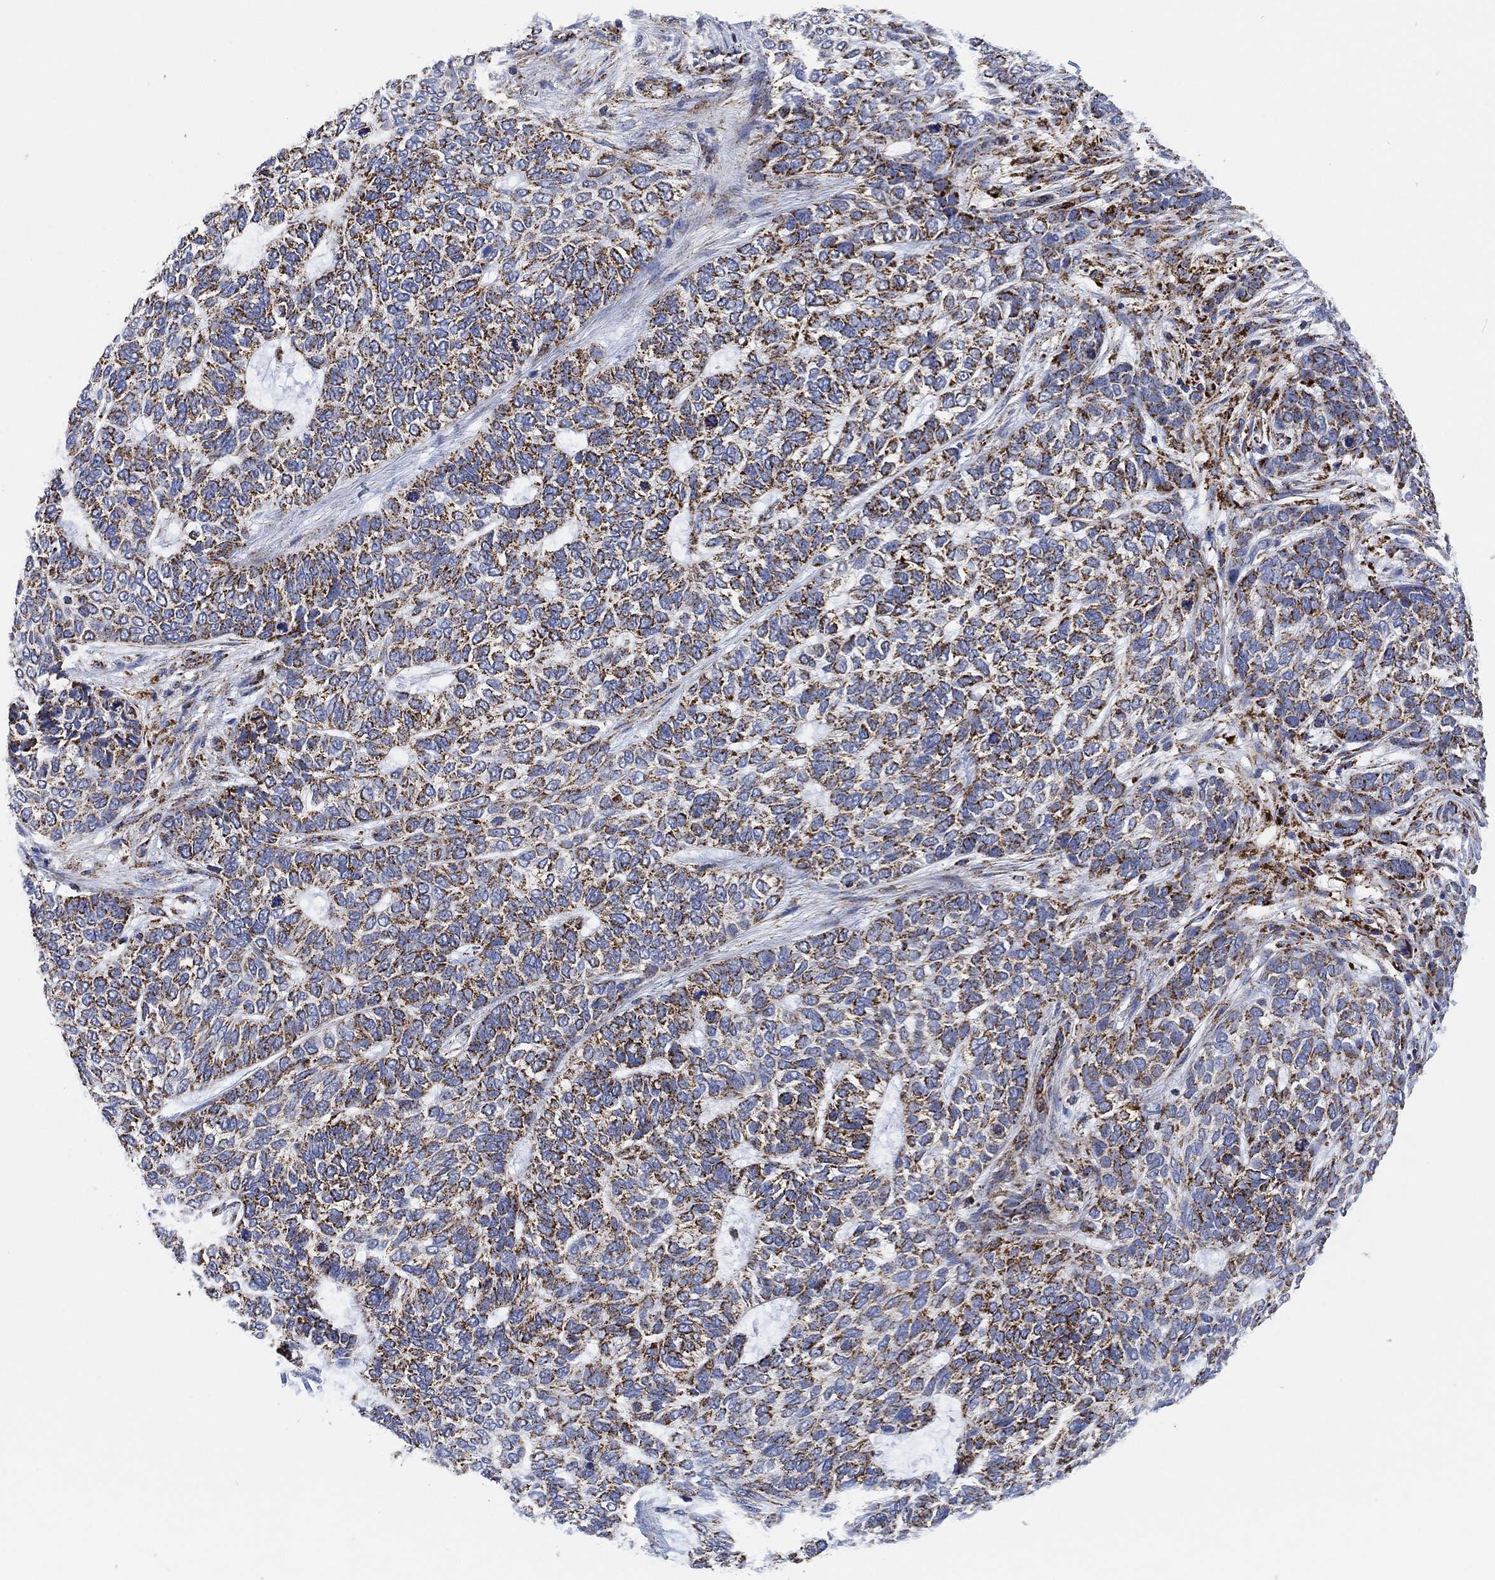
{"staining": {"intensity": "strong", "quantity": "25%-75%", "location": "cytoplasmic/membranous"}, "tissue": "skin cancer", "cell_type": "Tumor cells", "image_type": "cancer", "snomed": [{"axis": "morphology", "description": "Basal cell carcinoma"}, {"axis": "topography", "description": "Skin"}], "caption": "Immunohistochemical staining of human skin cancer (basal cell carcinoma) shows high levels of strong cytoplasmic/membranous expression in about 25%-75% of tumor cells. (Stains: DAB (3,3'-diaminobenzidine) in brown, nuclei in blue, Microscopy: brightfield microscopy at high magnification).", "gene": "NDUFS3", "patient": {"sex": "female", "age": 65}}